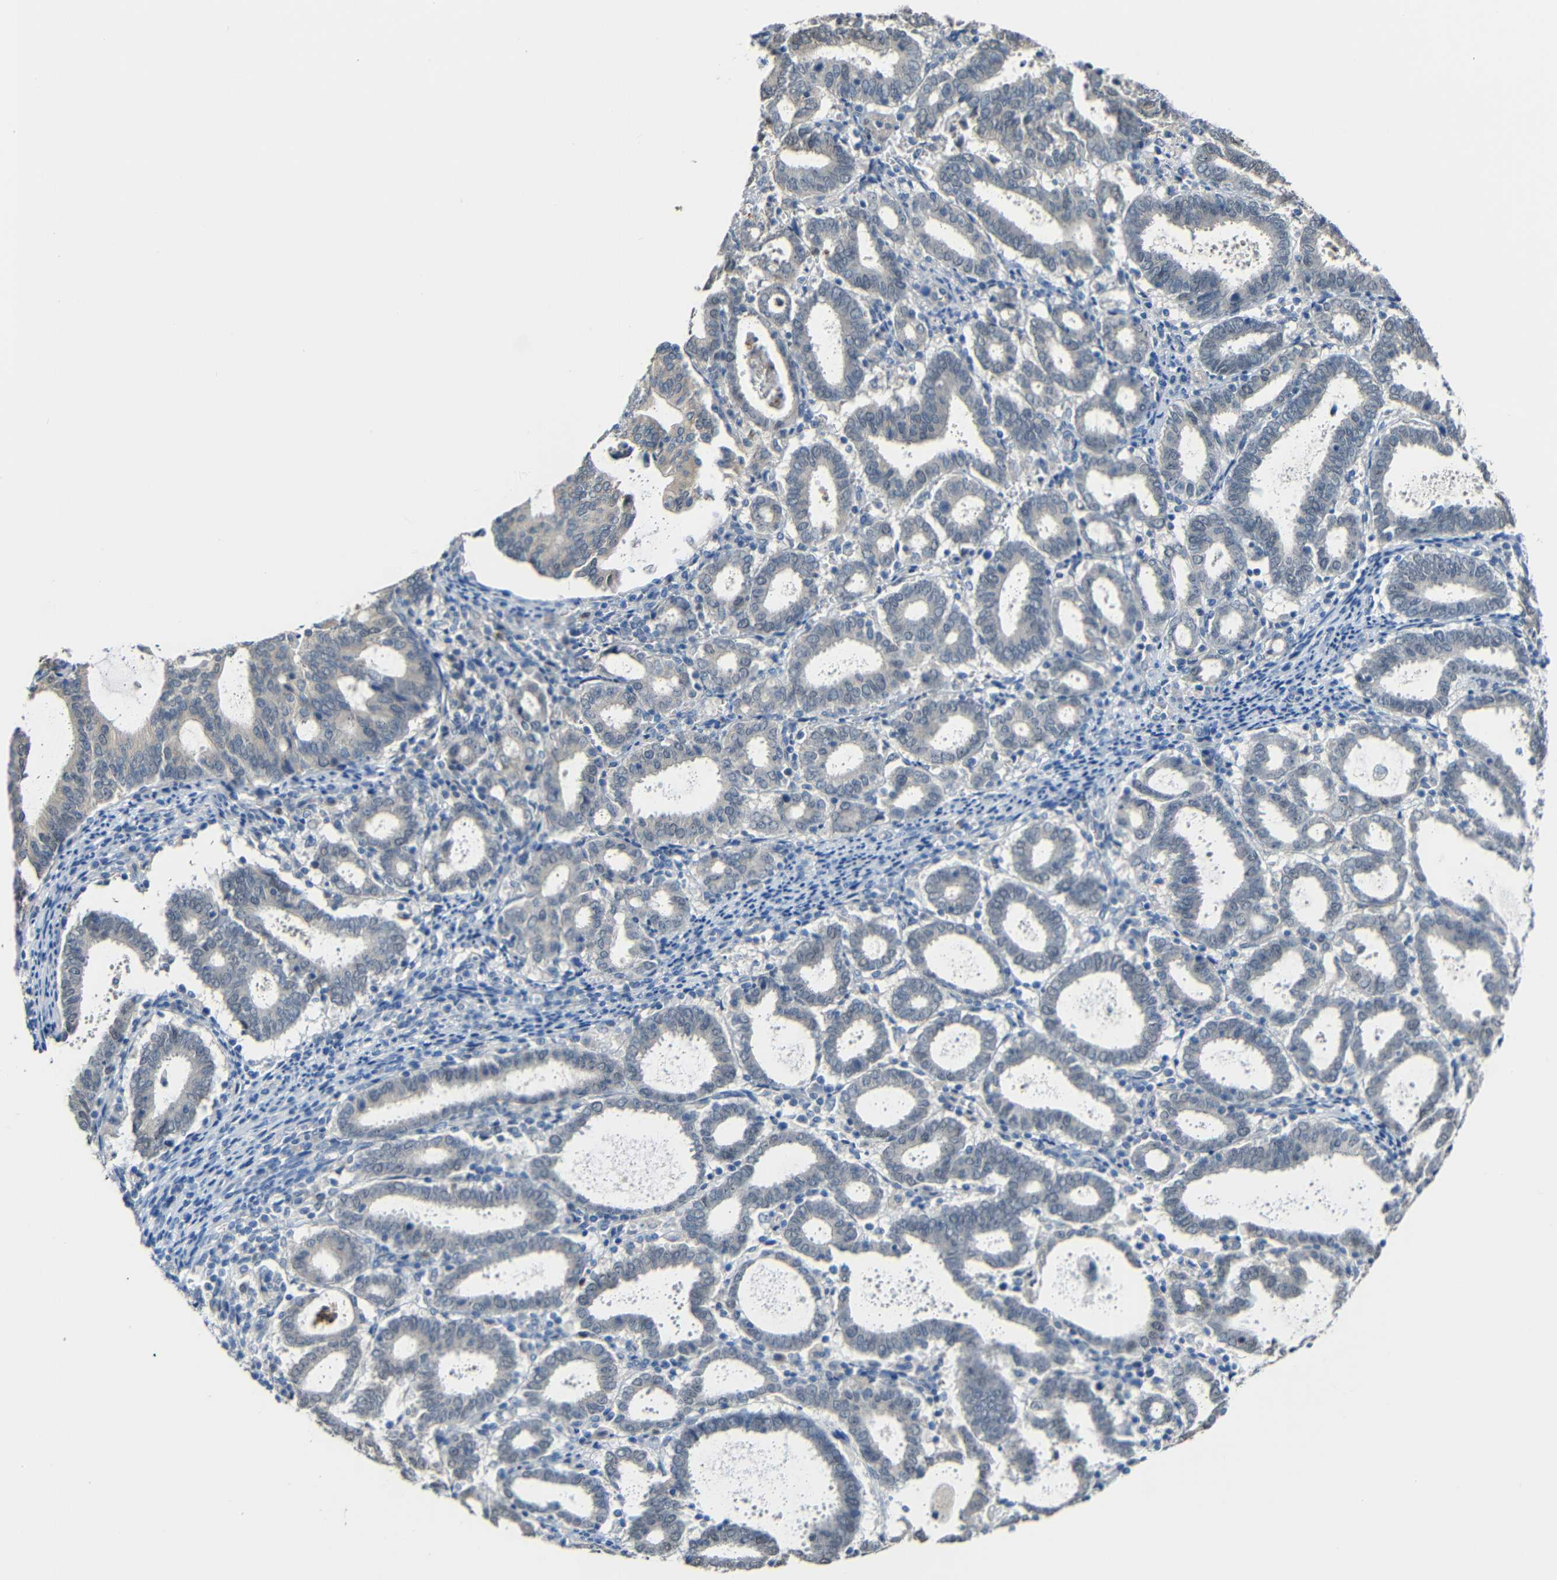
{"staining": {"intensity": "negative", "quantity": "none", "location": "none"}, "tissue": "endometrial cancer", "cell_type": "Tumor cells", "image_type": "cancer", "snomed": [{"axis": "morphology", "description": "Adenocarcinoma, NOS"}, {"axis": "topography", "description": "Uterus"}], "caption": "Tumor cells are negative for brown protein staining in adenocarcinoma (endometrial).", "gene": "STBD1", "patient": {"sex": "female", "age": 83}}